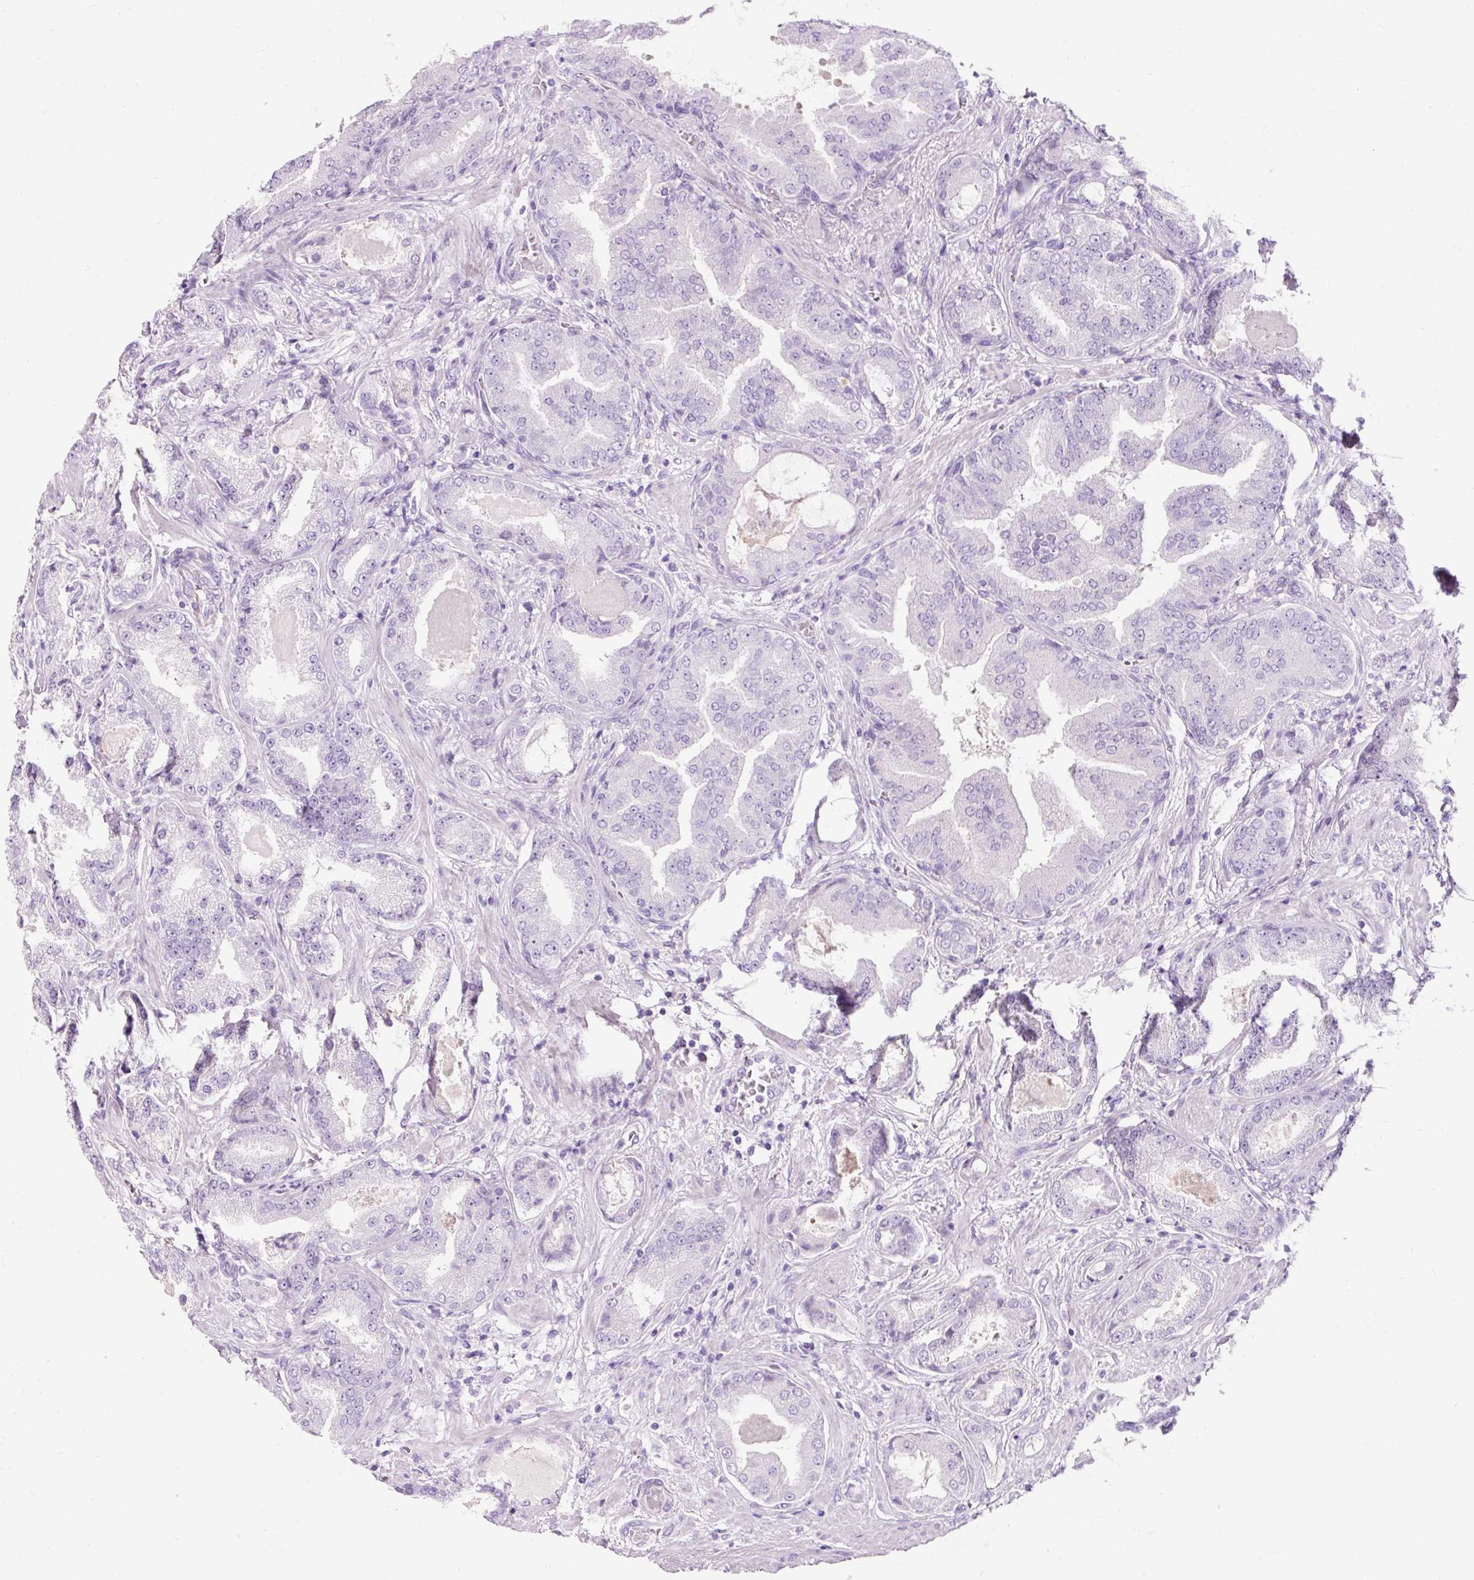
{"staining": {"intensity": "negative", "quantity": "none", "location": "none"}, "tissue": "prostate cancer", "cell_type": "Tumor cells", "image_type": "cancer", "snomed": [{"axis": "morphology", "description": "Adenocarcinoma, High grade"}, {"axis": "topography", "description": "Prostate"}], "caption": "High magnification brightfield microscopy of prostate high-grade adenocarcinoma stained with DAB (3,3'-diaminobenzidine) (brown) and counterstained with hematoxylin (blue): tumor cells show no significant expression.", "gene": "TMEM213", "patient": {"sex": "male", "age": 68}}